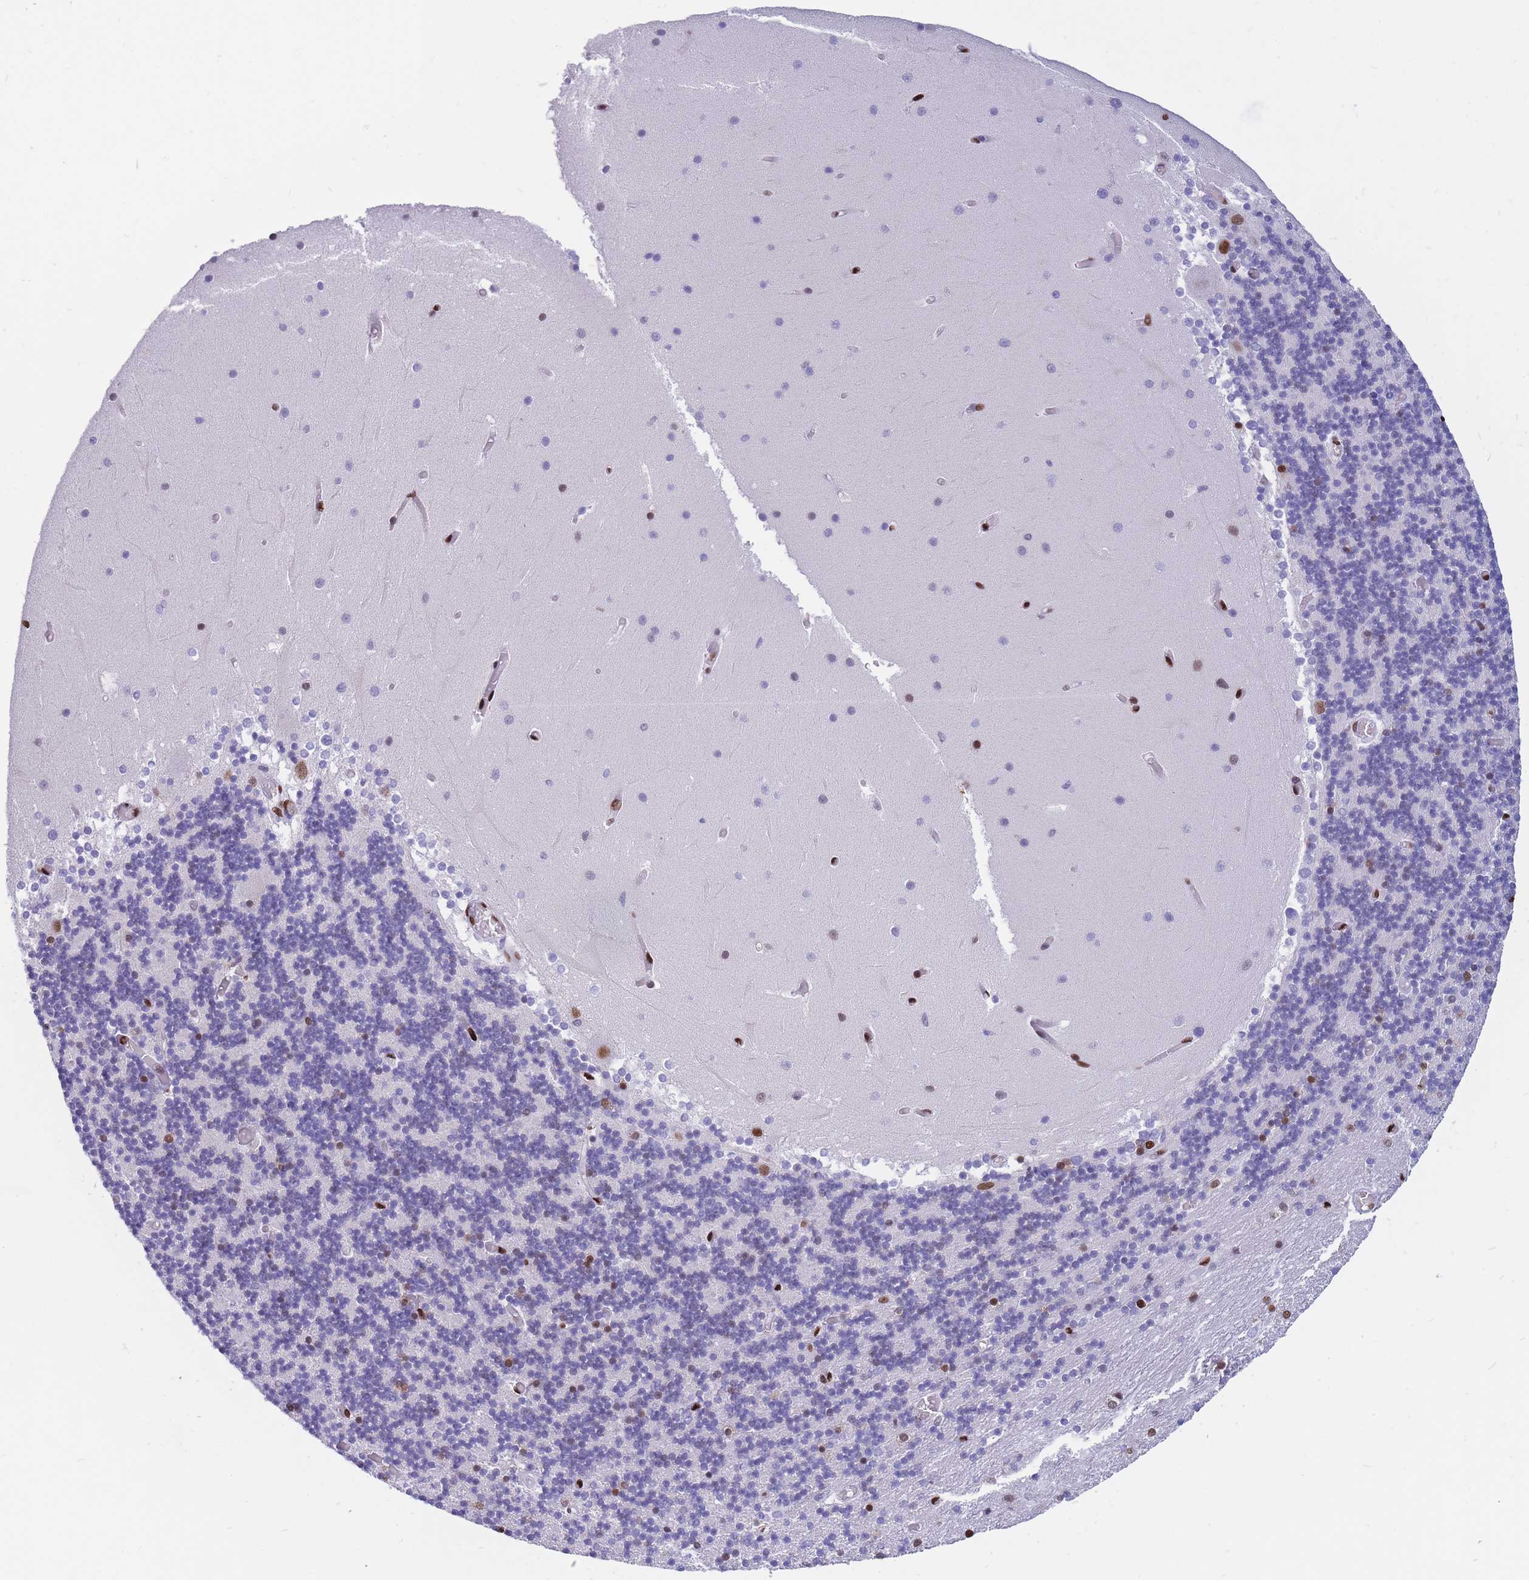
{"staining": {"intensity": "moderate", "quantity": "25%-75%", "location": "nuclear"}, "tissue": "cerebellum", "cell_type": "Cells in granular layer", "image_type": "normal", "snomed": [{"axis": "morphology", "description": "Normal tissue, NOS"}, {"axis": "topography", "description": "Cerebellum"}], "caption": "Brown immunohistochemical staining in benign human cerebellum demonstrates moderate nuclear expression in about 25%-75% of cells in granular layer.", "gene": "NASP", "patient": {"sex": "female", "age": 28}}